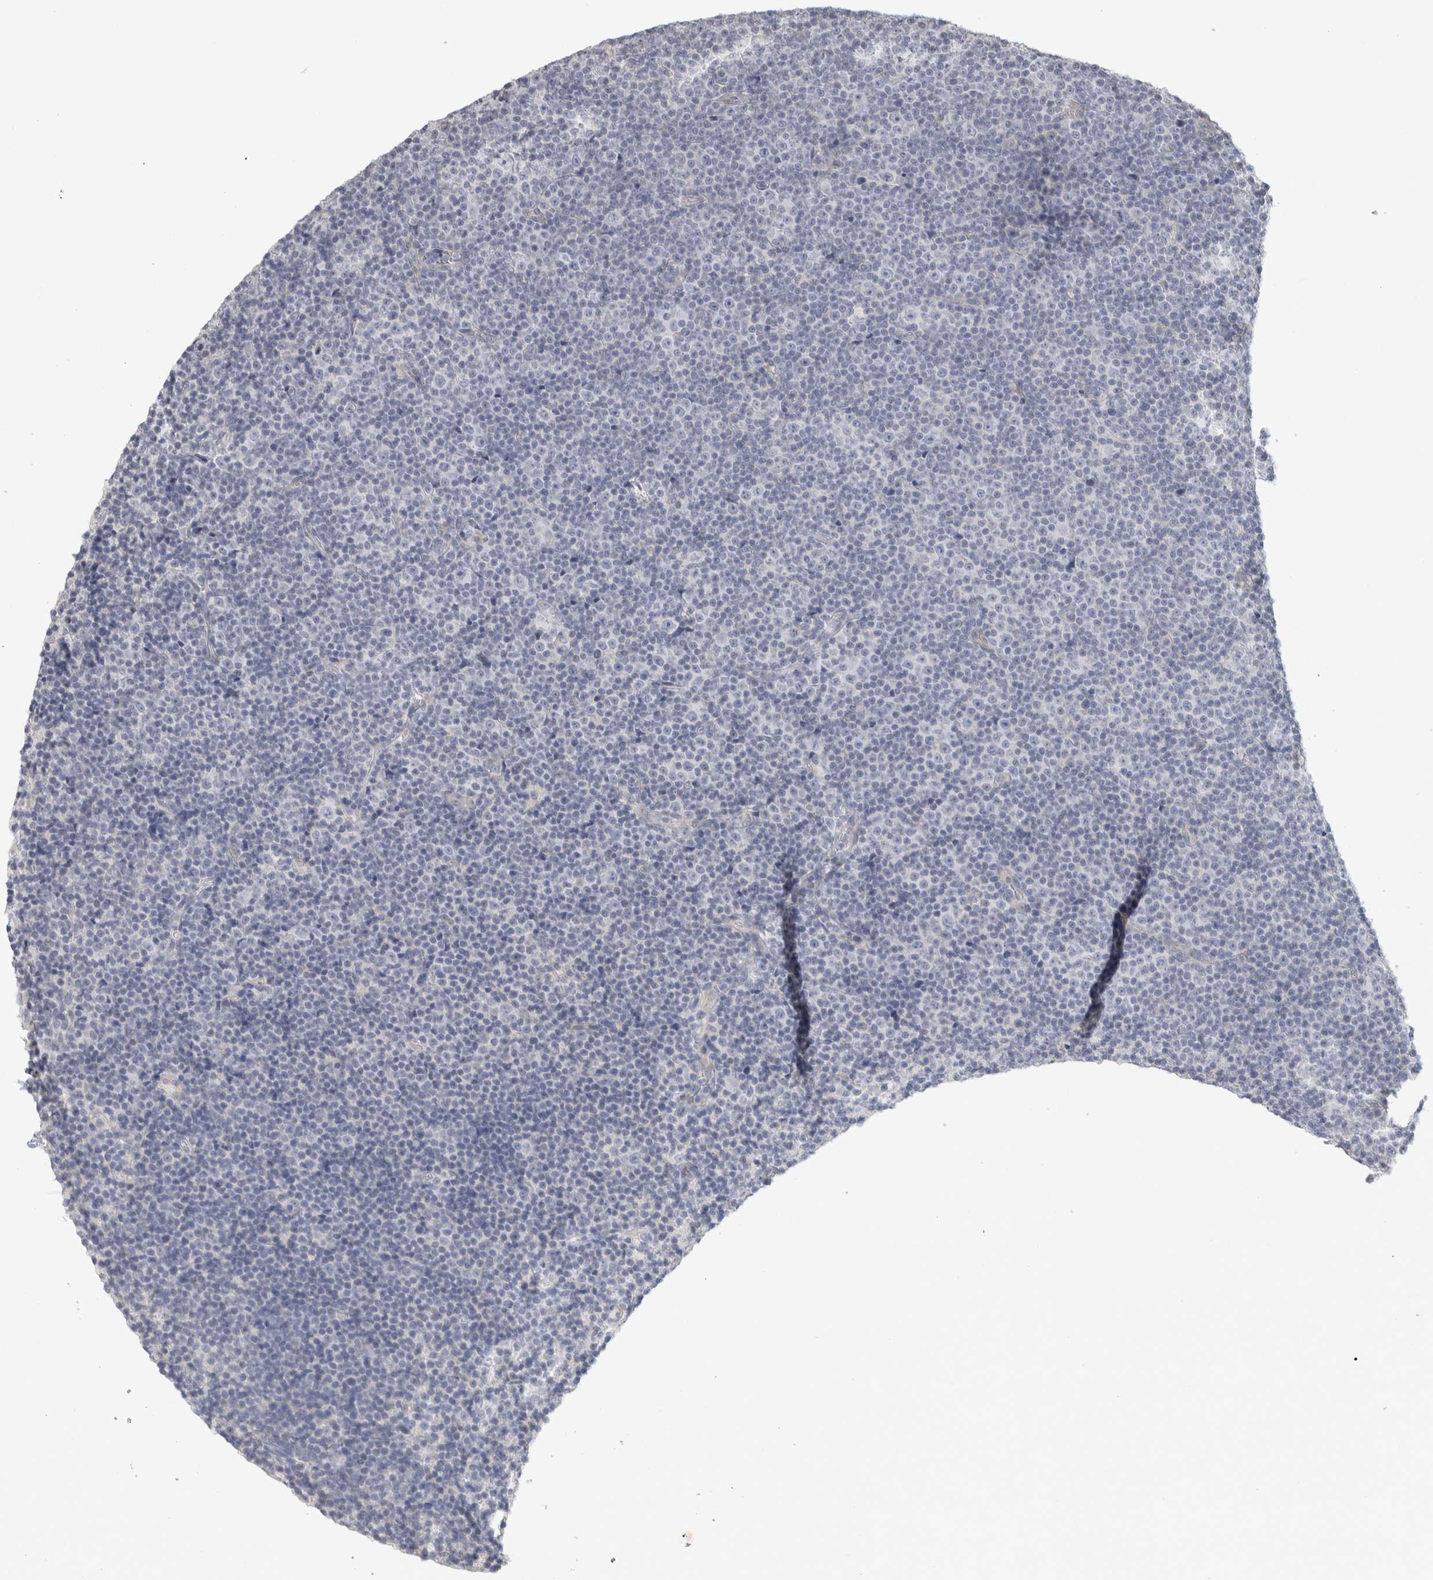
{"staining": {"intensity": "negative", "quantity": "none", "location": "none"}, "tissue": "lymphoma", "cell_type": "Tumor cells", "image_type": "cancer", "snomed": [{"axis": "morphology", "description": "Malignant lymphoma, non-Hodgkin's type, Low grade"}, {"axis": "topography", "description": "Lymph node"}], "caption": "DAB (3,3'-diaminobenzidine) immunohistochemical staining of malignant lymphoma, non-Hodgkin's type (low-grade) displays no significant staining in tumor cells.", "gene": "DCXR", "patient": {"sex": "female", "age": 67}}